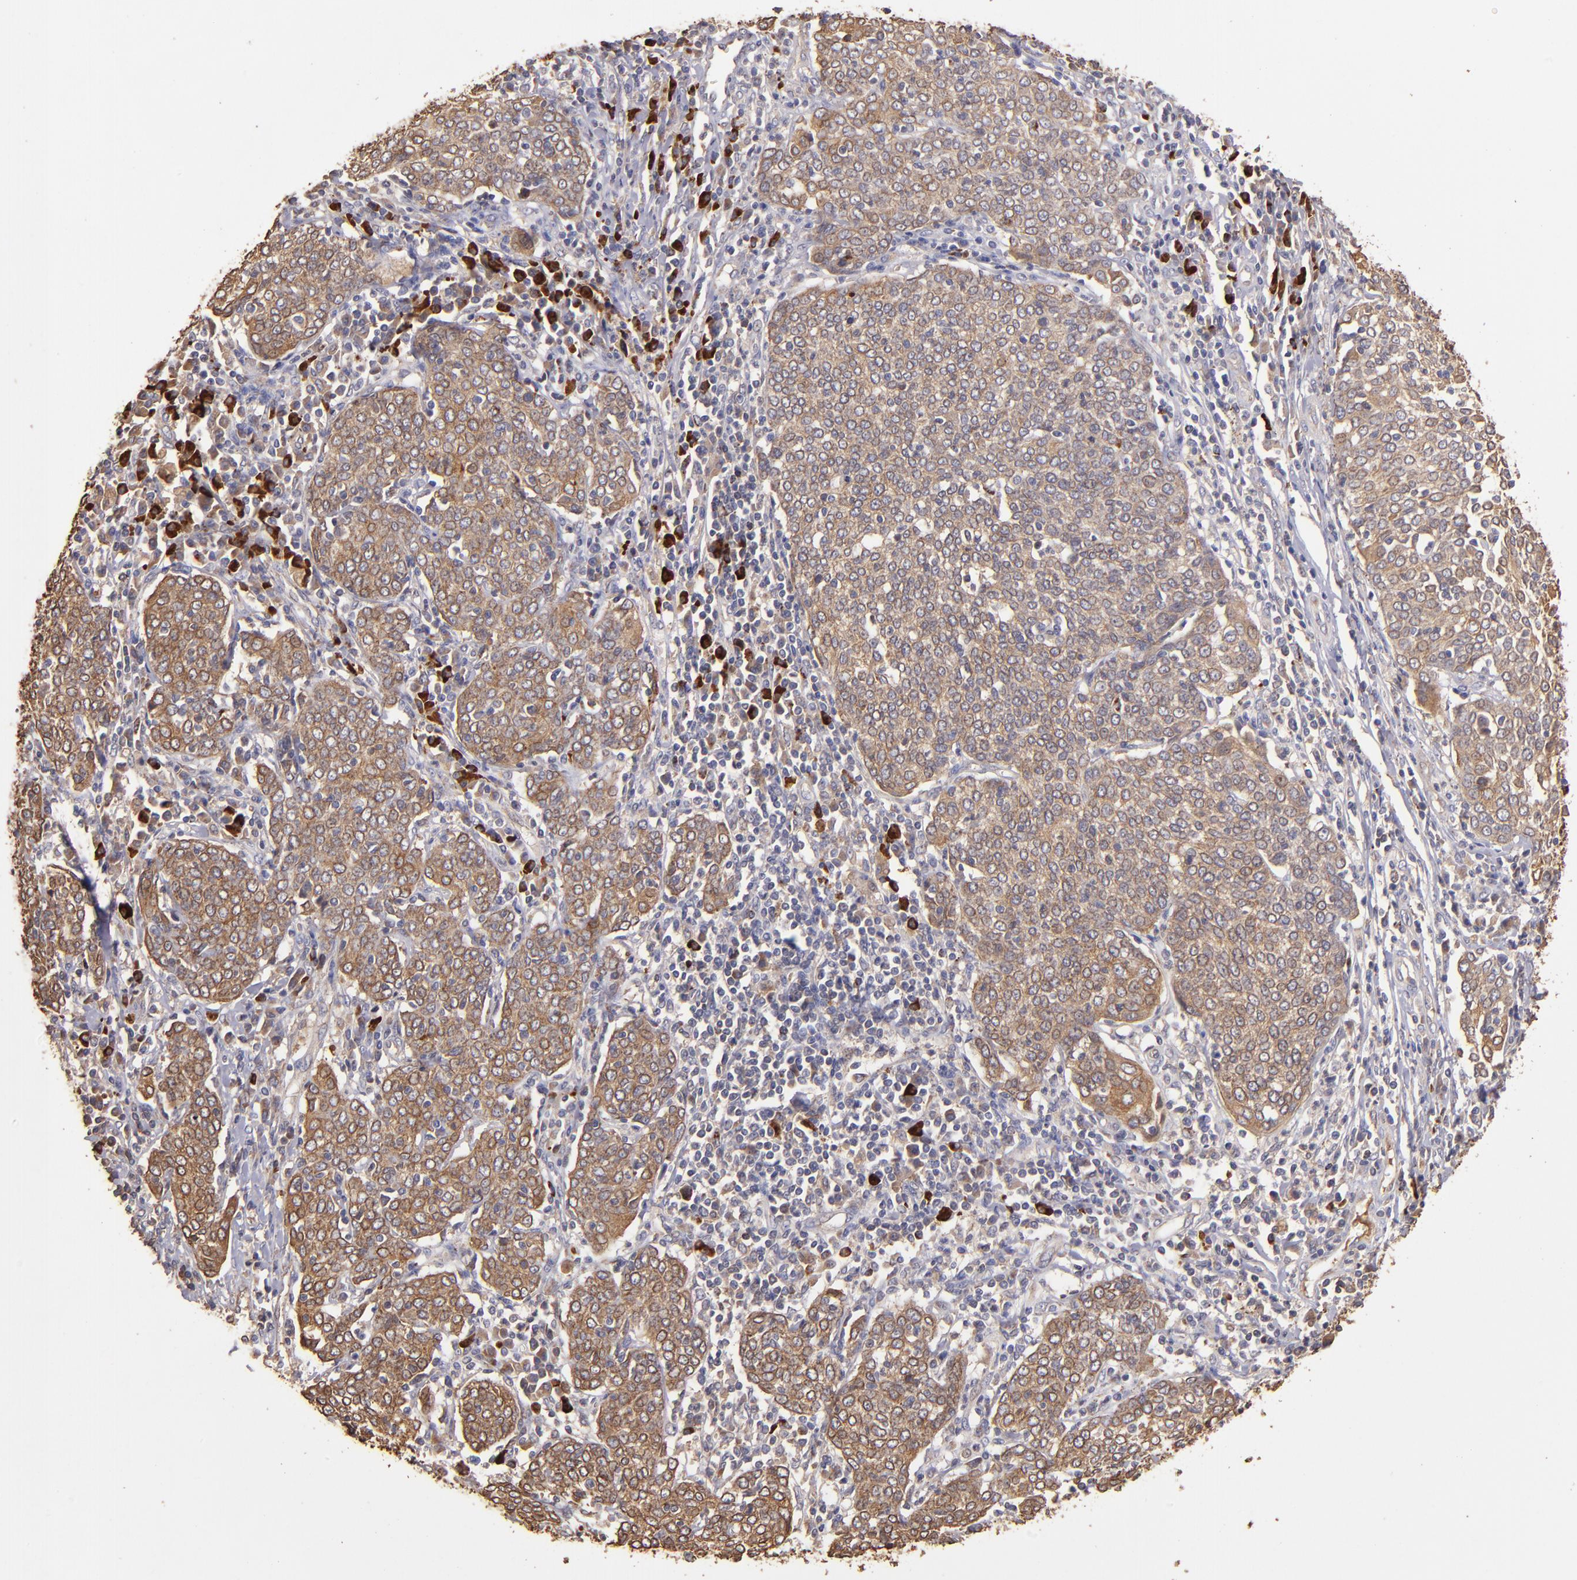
{"staining": {"intensity": "moderate", "quantity": ">75%", "location": "cytoplasmic/membranous"}, "tissue": "cervical cancer", "cell_type": "Tumor cells", "image_type": "cancer", "snomed": [{"axis": "morphology", "description": "Squamous cell carcinoma, NOS"}, {"axis": "topography", "description": "Cervix"}], "caption": "Protein staining demonstrates moderate cytoplasmic/membranous expression in about >75% of tumor cells in cervical squamous cell carcinoma.", "gene": "SRRD", "patient": {"sex": "female", "age": 40}}